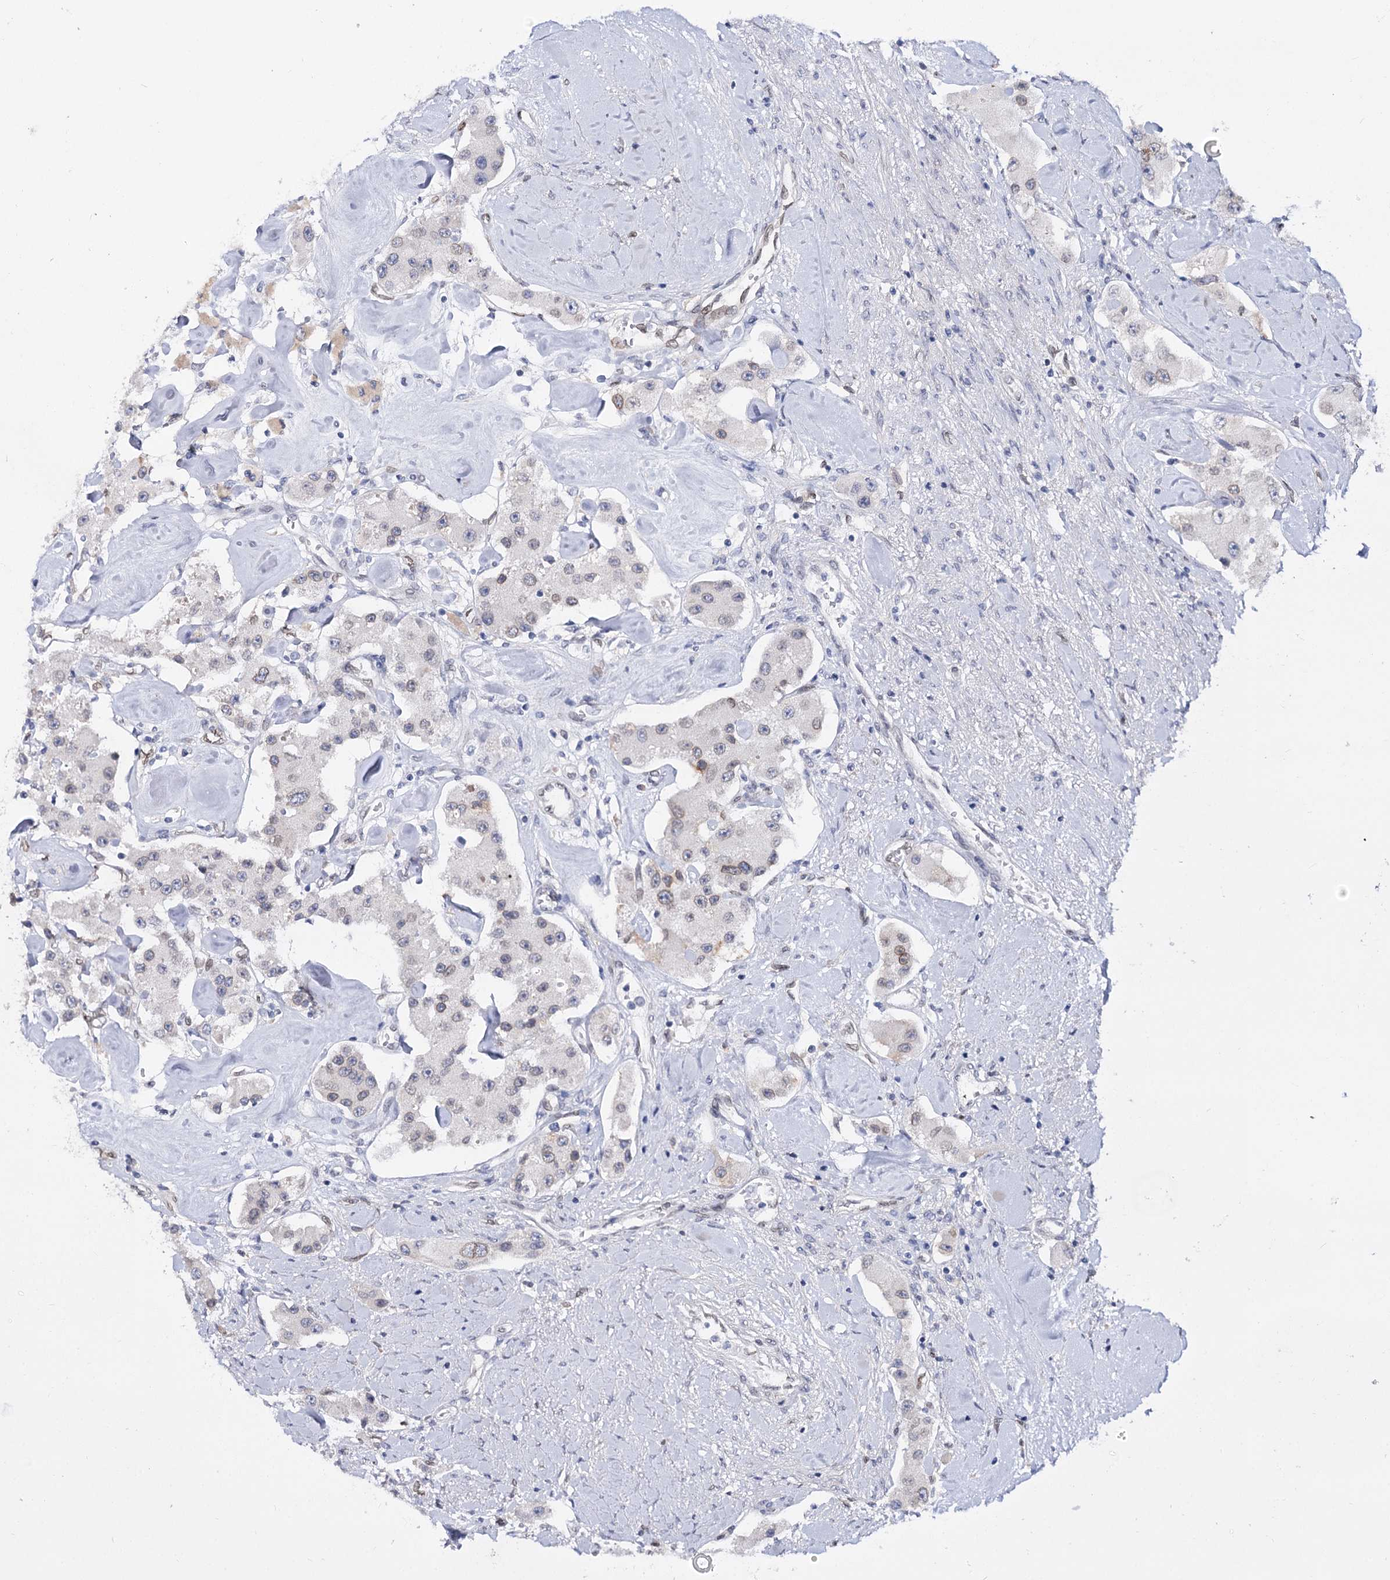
{"staining": {"intensity": "weak", "quantity": "<25%", "location": "cytoplasmic/membranous"}, "tissue": "carcinoid", "cell_type": "Tumor cells", "image_type": "cancer", "snomed": [{"axis": "morphology", "description": "Carcinoid, malignant, NOS"}, {"axis": "topography", "description": "Pancreas"}], "caption": "High magnification brightfield microscopy of malignant carcinoid stained with DAB (brown) and counterstained with hematoxylin (blue): tumor cells show no significant expression.", "gene": "TMEM201", "patient": {"sex": "male", "age": 41}}